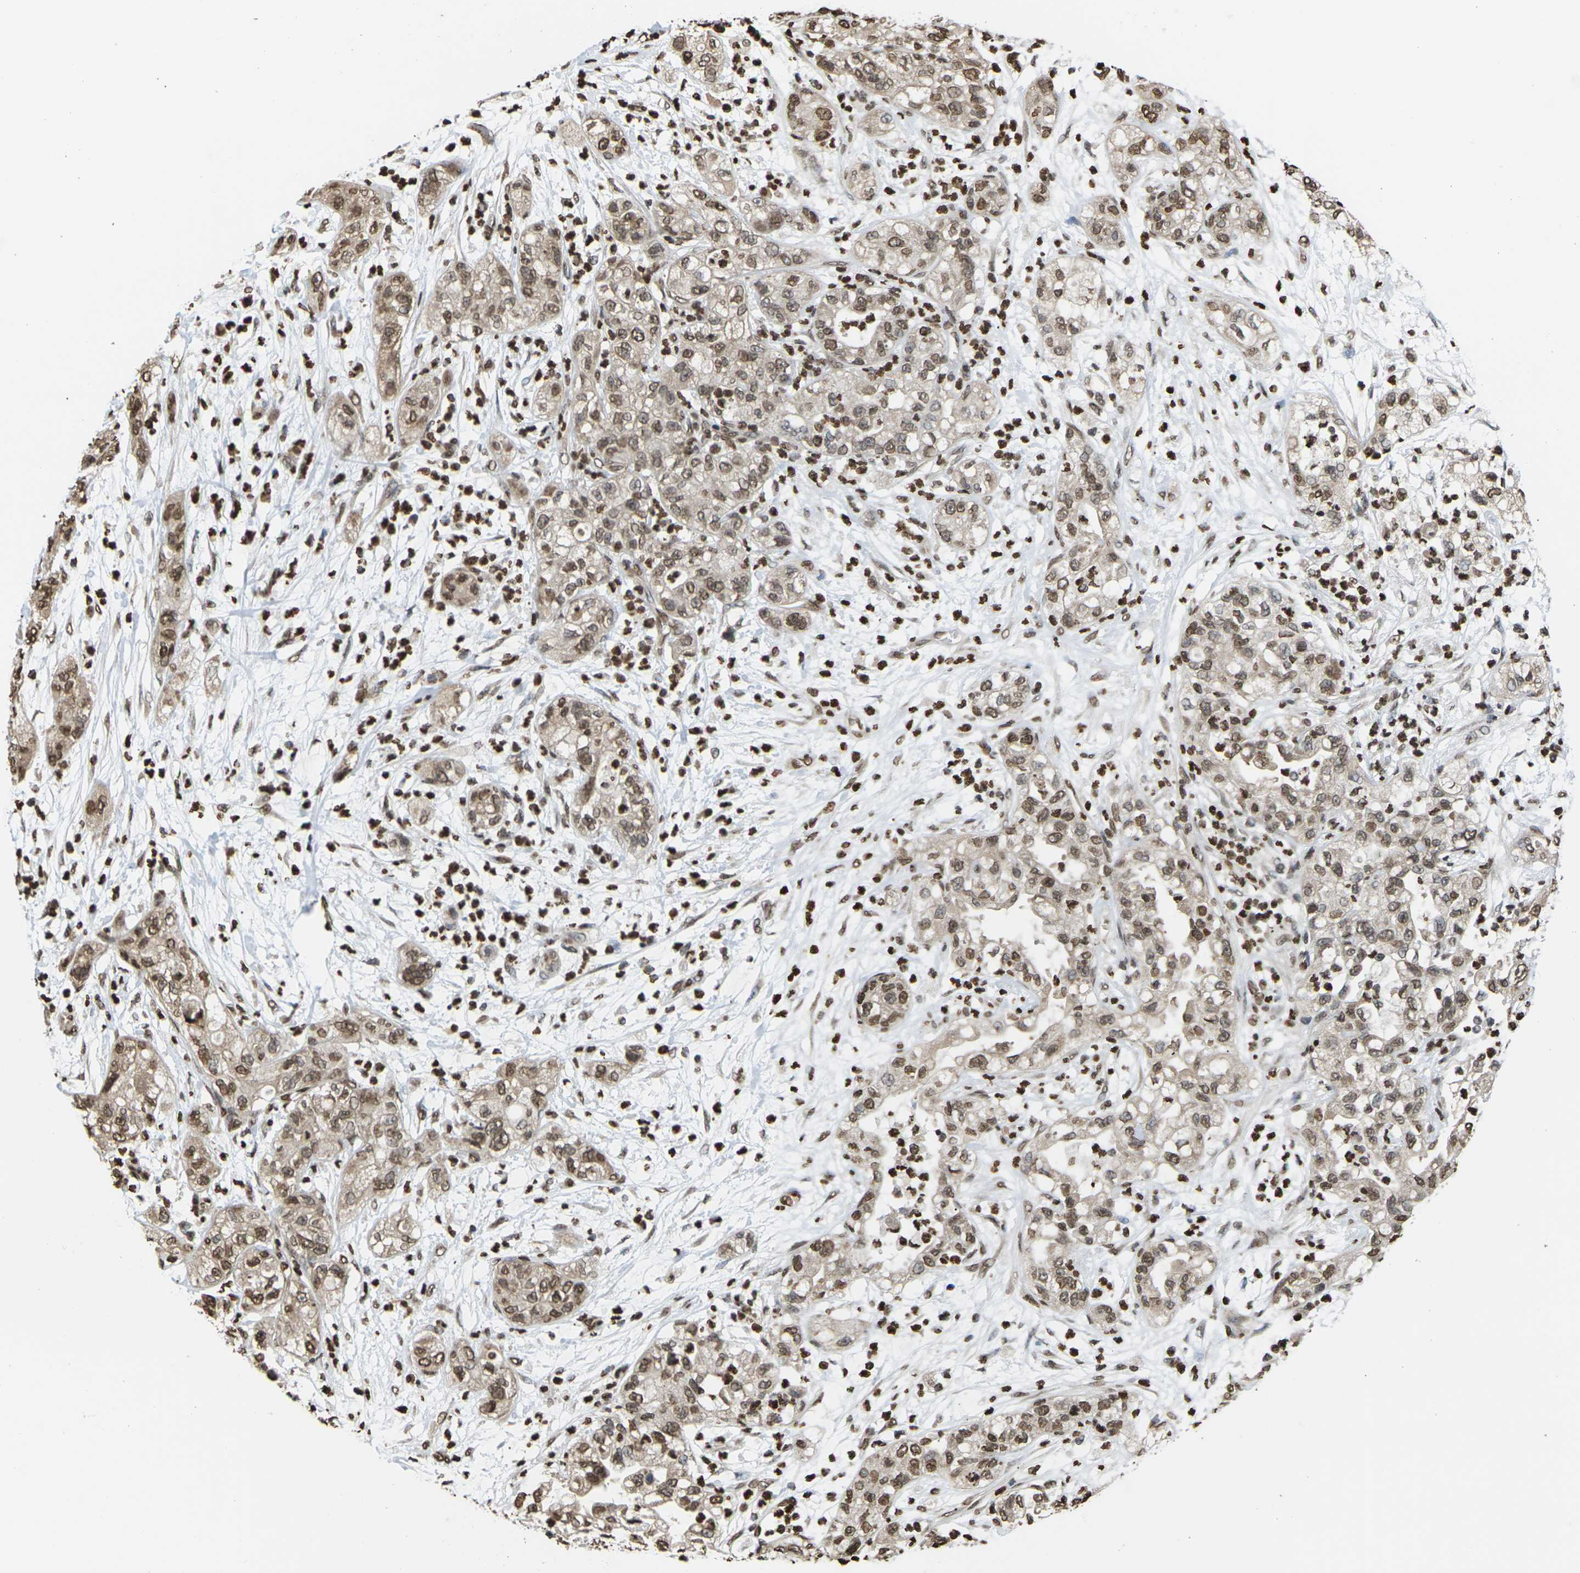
{"staining": {"intensity": "moderate", "quantity": ">75%", "location": "cytoplasmic/membranous,nuclear"}, "tissue": "pancreatic cancer", "cell_type": "Tumor cells", "image_type": "cancer", "snomed": [{"axis": "morphology", "description": "Adenocarcinoma, NOS"}, {"axis": "topography", "description": "Pancreas"}], "caption": "Pancreatic cancer (adenocarcinoma) stained with a protein marker reveals moderate staining in tumor cells.", "gene": "EMSY", "patient": {"sex": "female", "age": 78}}